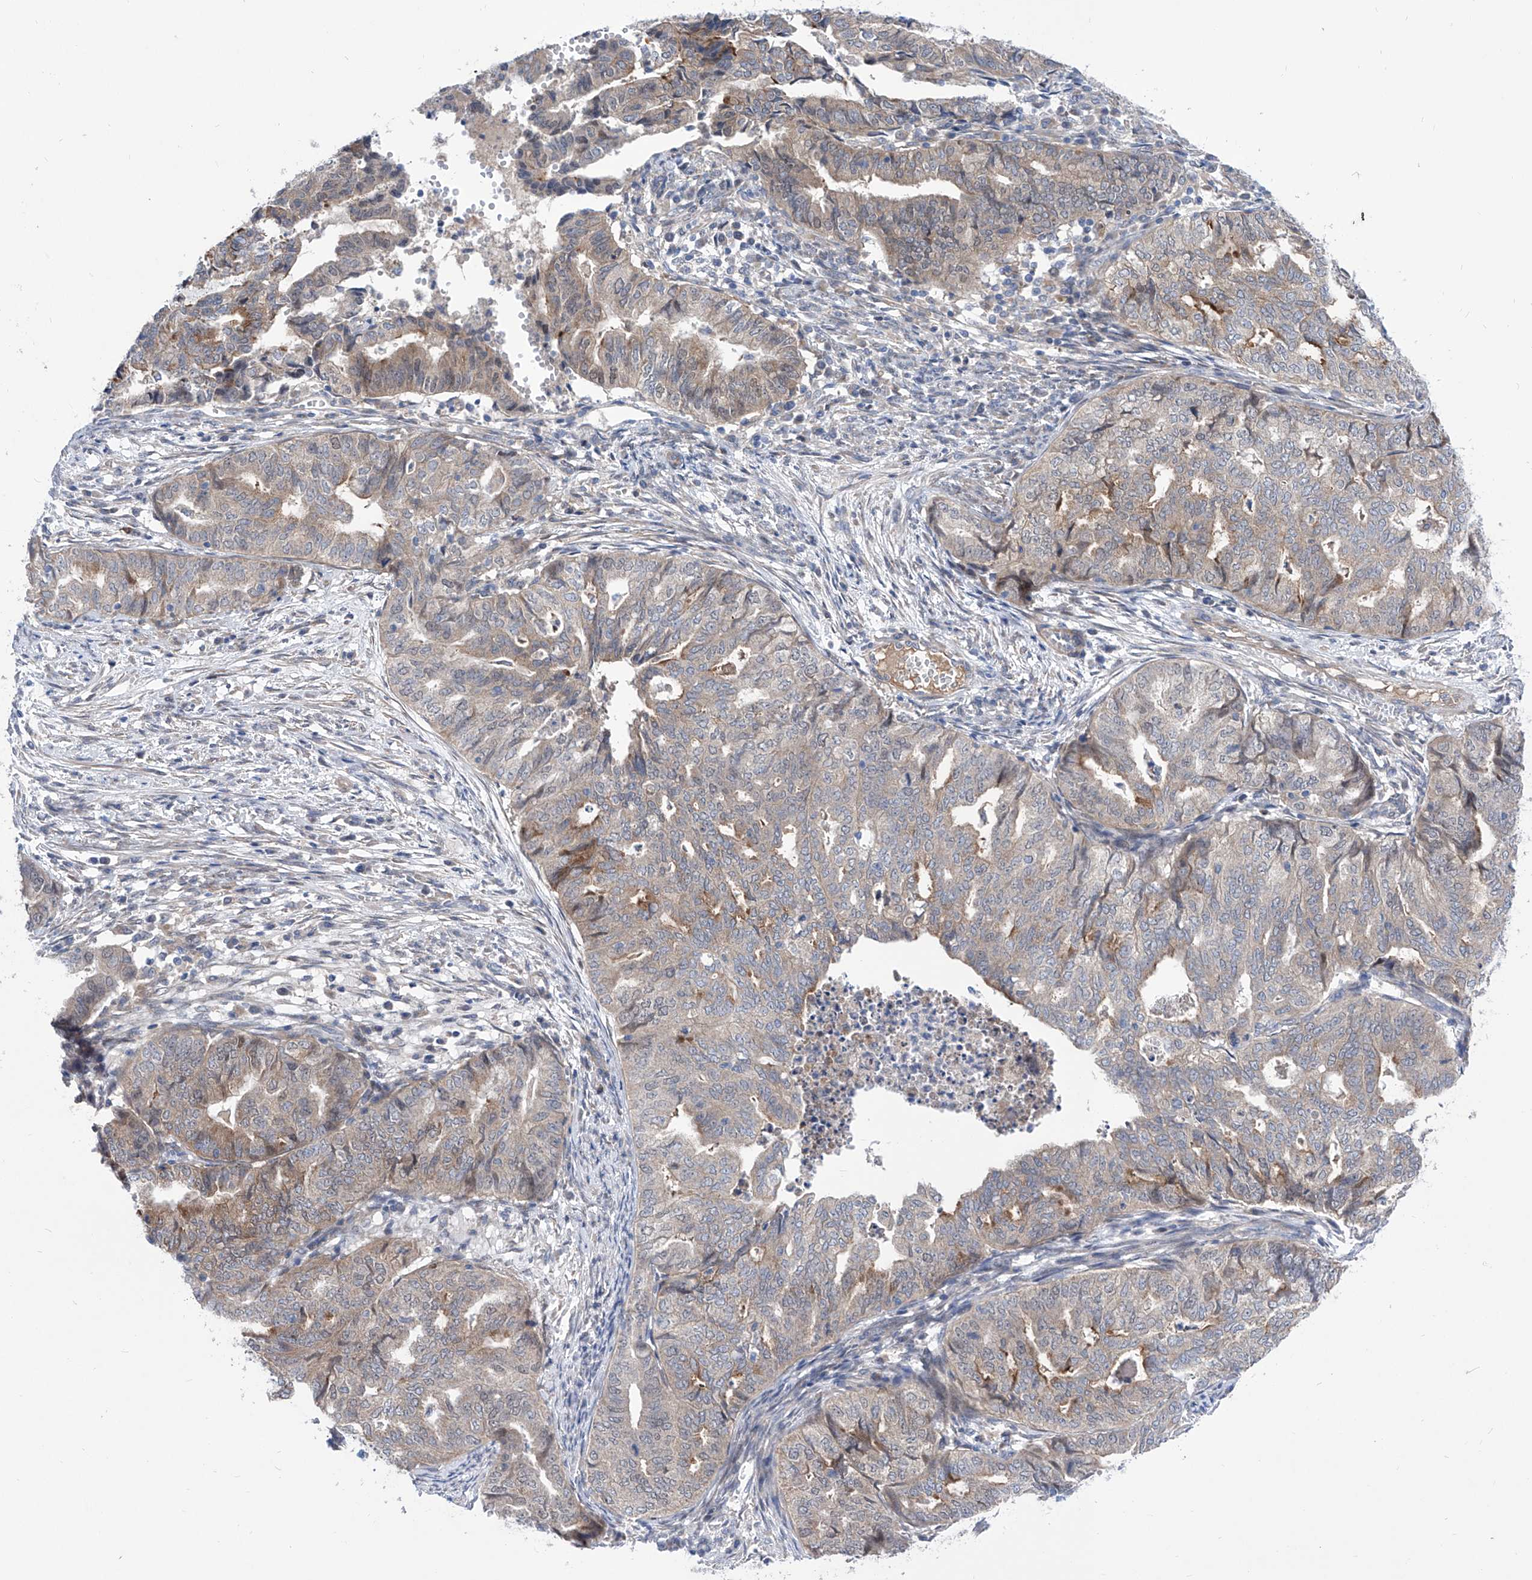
{"staining": {"intensity": "weak", "quantity": "25%-75%", "location": "cytoplasmic/membranous"}, "tissue": "endometrial cancer", "cell_type": "Tumor cells", "image_type": "cancer", "snomed": [{"axis": "morphology", "description": "Adenocarcinoma, NOS"}, {"axis": "topography", "description": "Endometrium"}], "caption": "High-magnification brightfield microscopy of endometrial cancer stained with DAB (brown) and counterstained with hematoxylin (blue). tumor cells exhibit weak cytoplasmic/membranous expression is identified in about25%-75% of cells.", "gene": "SRBD1", "patient": {"sex": "female", "age": 79}}